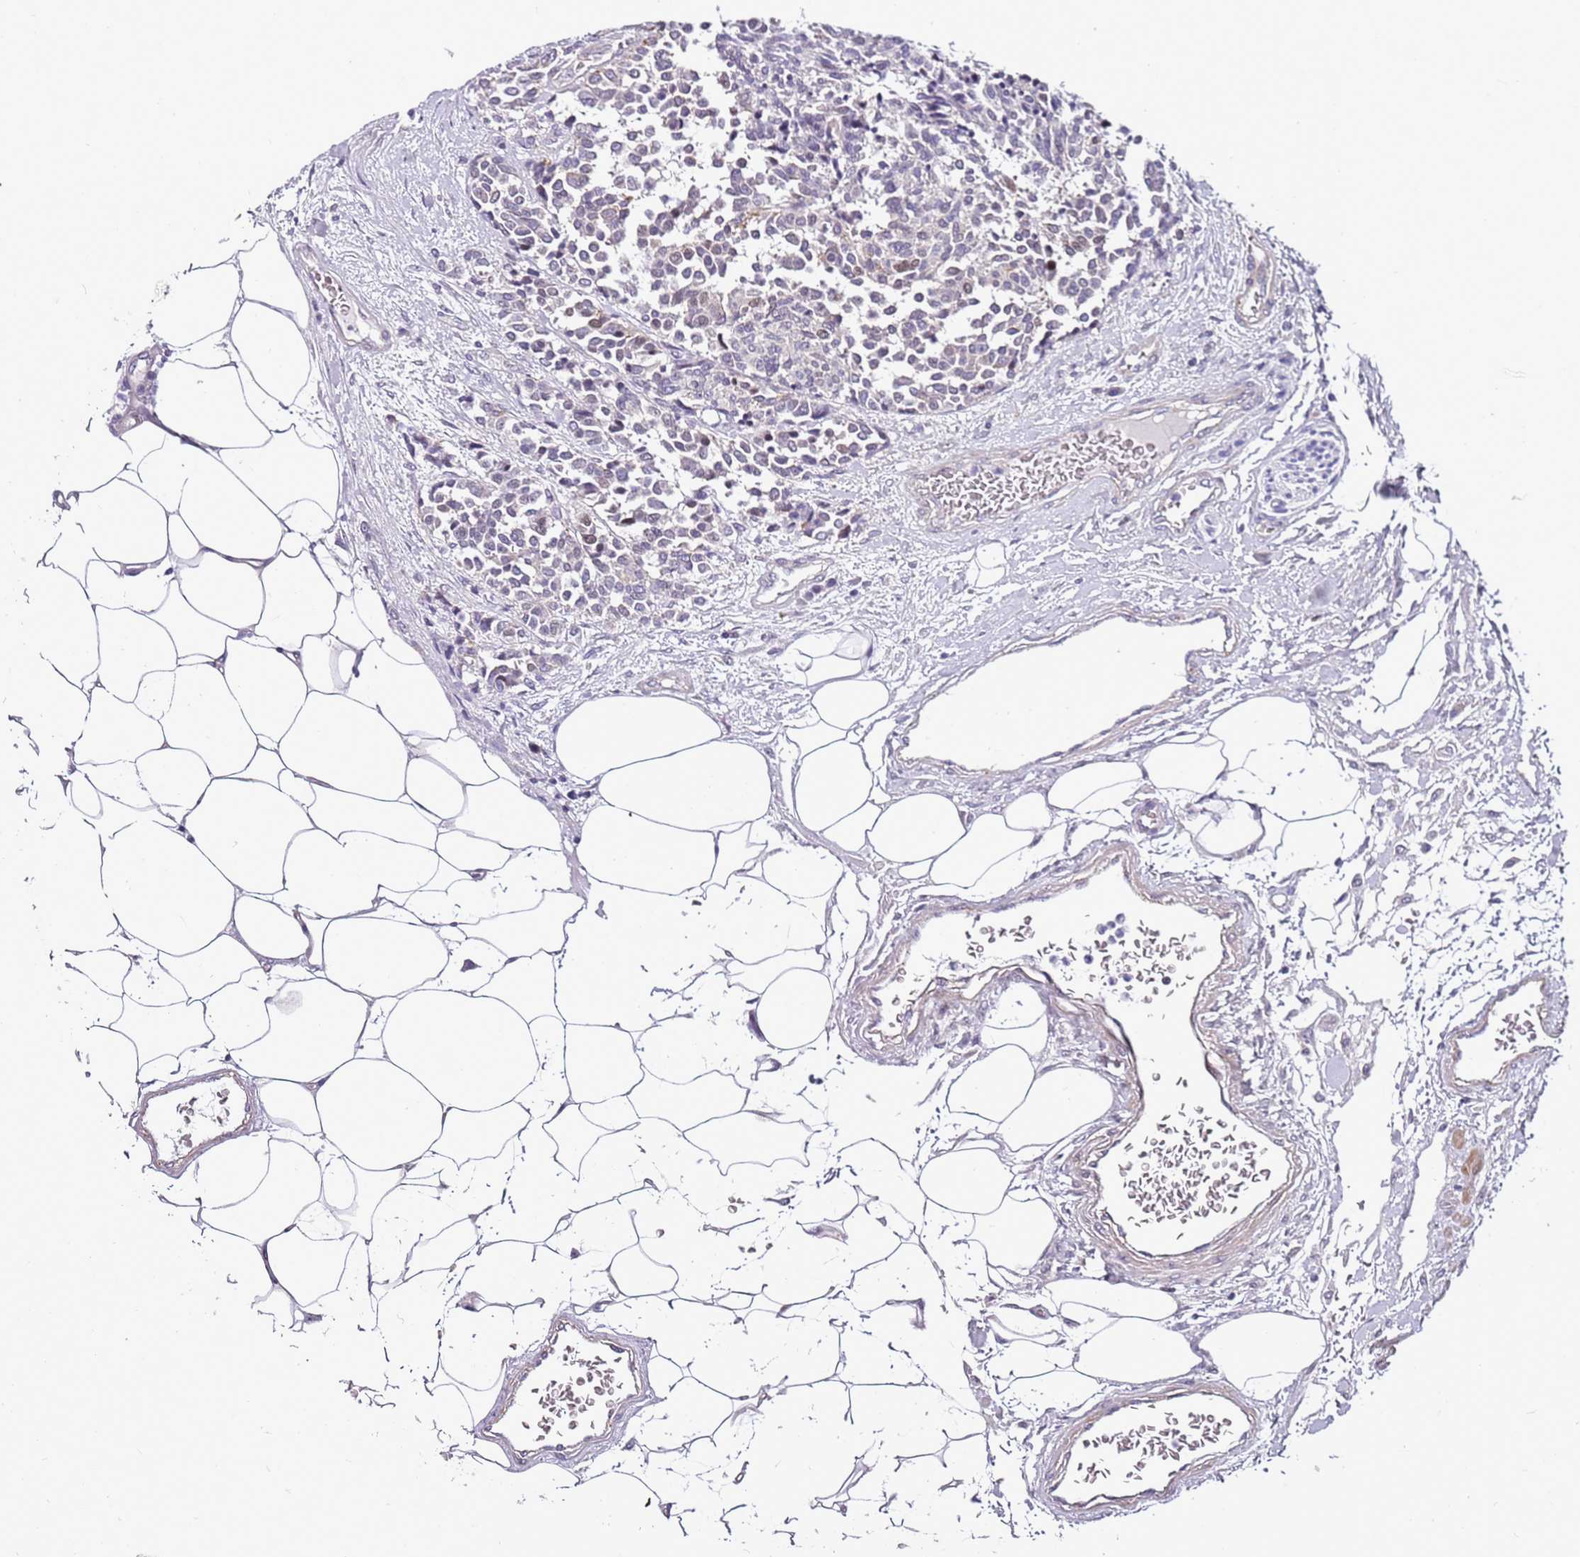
{"staining": {"intensity": "negative", "quantity": "none", "location": "none"}, "tissue": "carcinoid", "cell_type": "Tumor cells", "image_type": "cancer", "snomed": [{"axis": "morphology", "description": "Carcinoid, malignant, NOS"}, {"axis": "topography", "description": "Pancreas"}], "caption": "Immunohistochemical staining of human carcinoid (malignant) exhibits no significant positivity in tumor cells. (DAB IHC, high magnification).", "gene": "POLE3", "patient": {"sex": "female", "age": 54}}